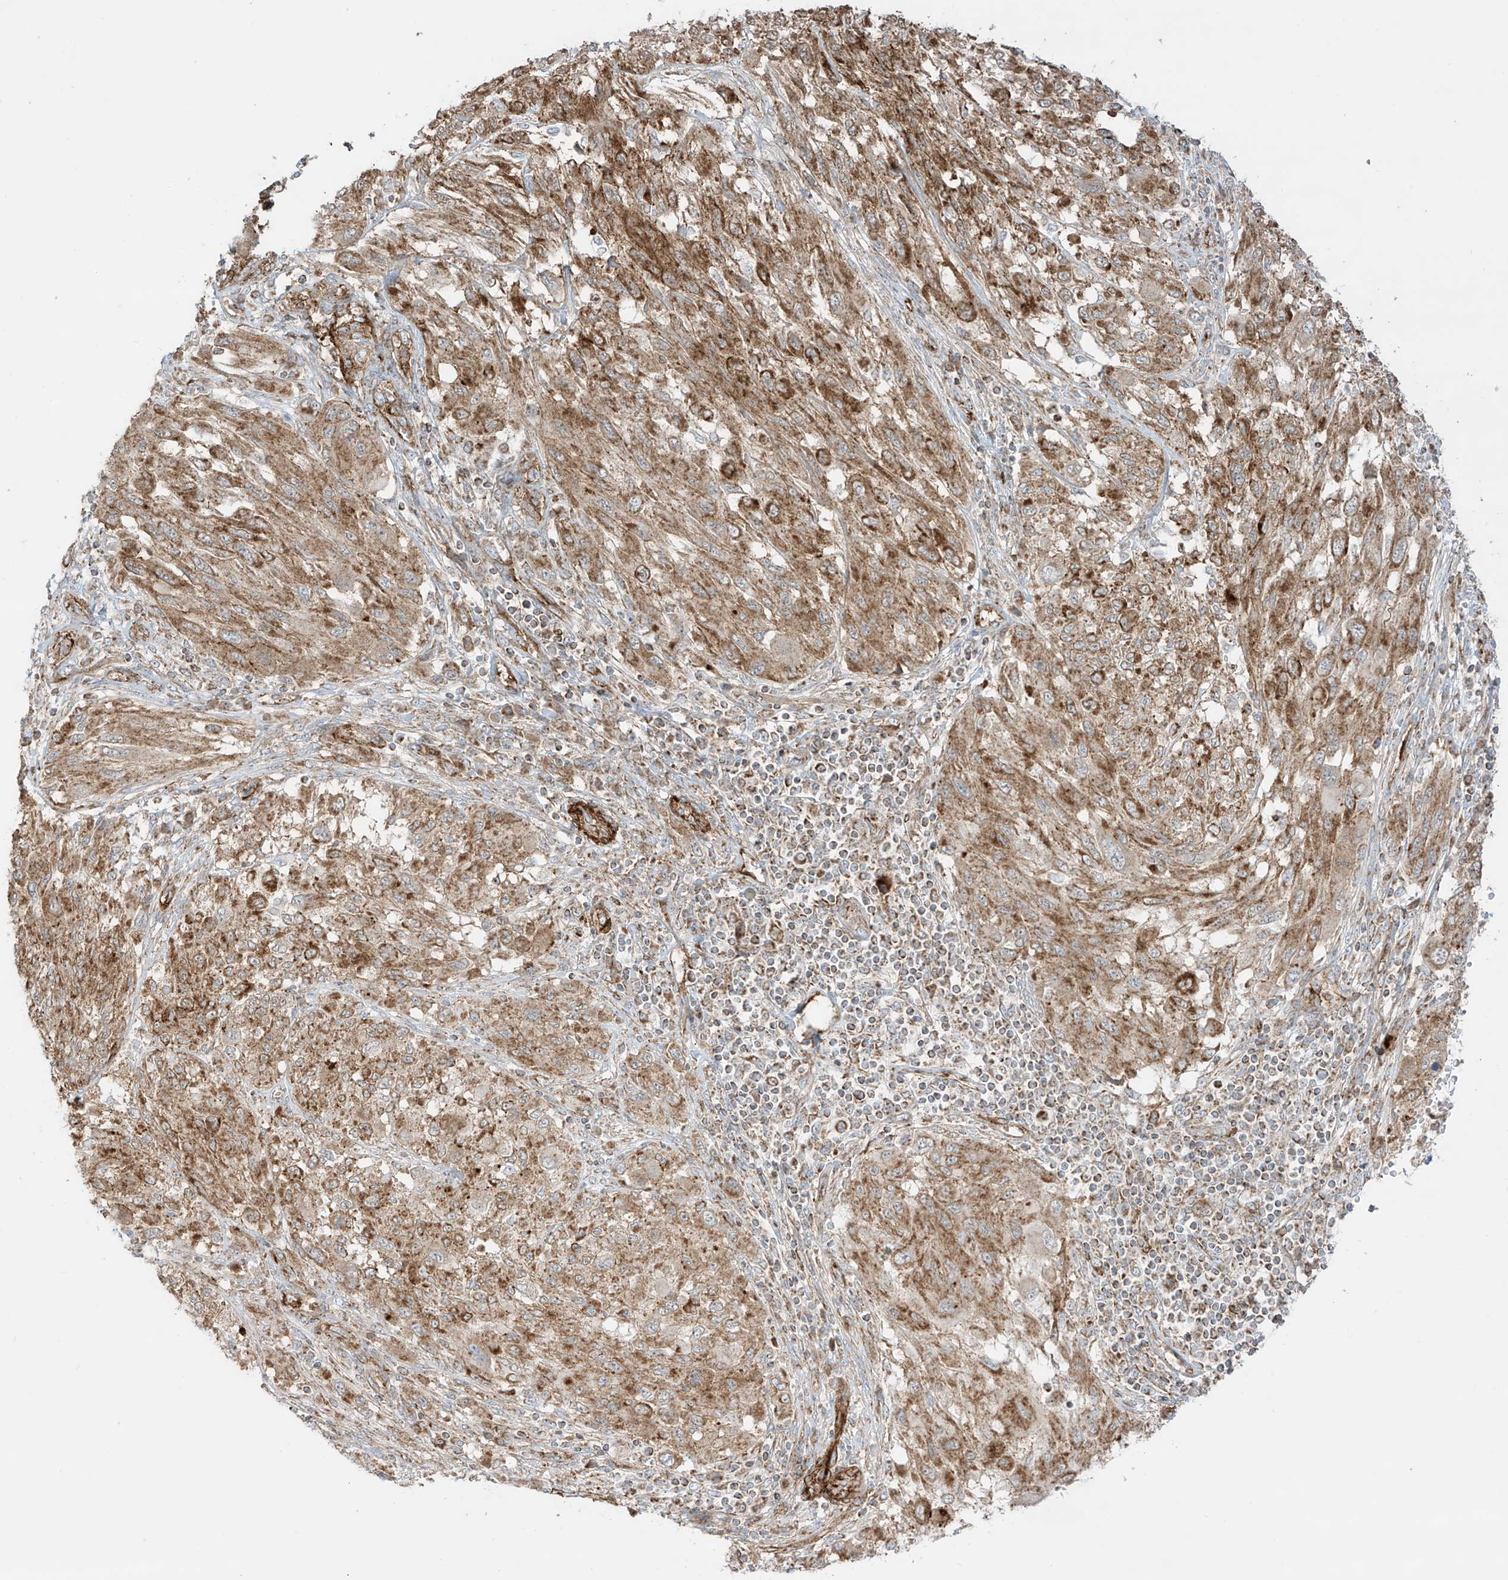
{"staining": {"intensity": "moderate", "quantity": ">75%", "location": "cytoplasmic/membranous"}, "tissue": "melanoma", "cell_type": "Tumor cells", "image_type": "cancer", "snomed": [{"axis": "morphology", "description": "Malignant melanoma, NOS"}, {"axis": "topography", "description": "Skin"}], "caption": "A histopathology image of human melanoma stained for a protein exhibits moderate cytoplasmic/membranous brown staining in tumor cells.", "gene": "ABCB7", "patient": {"sex": "female", "age": 91}}